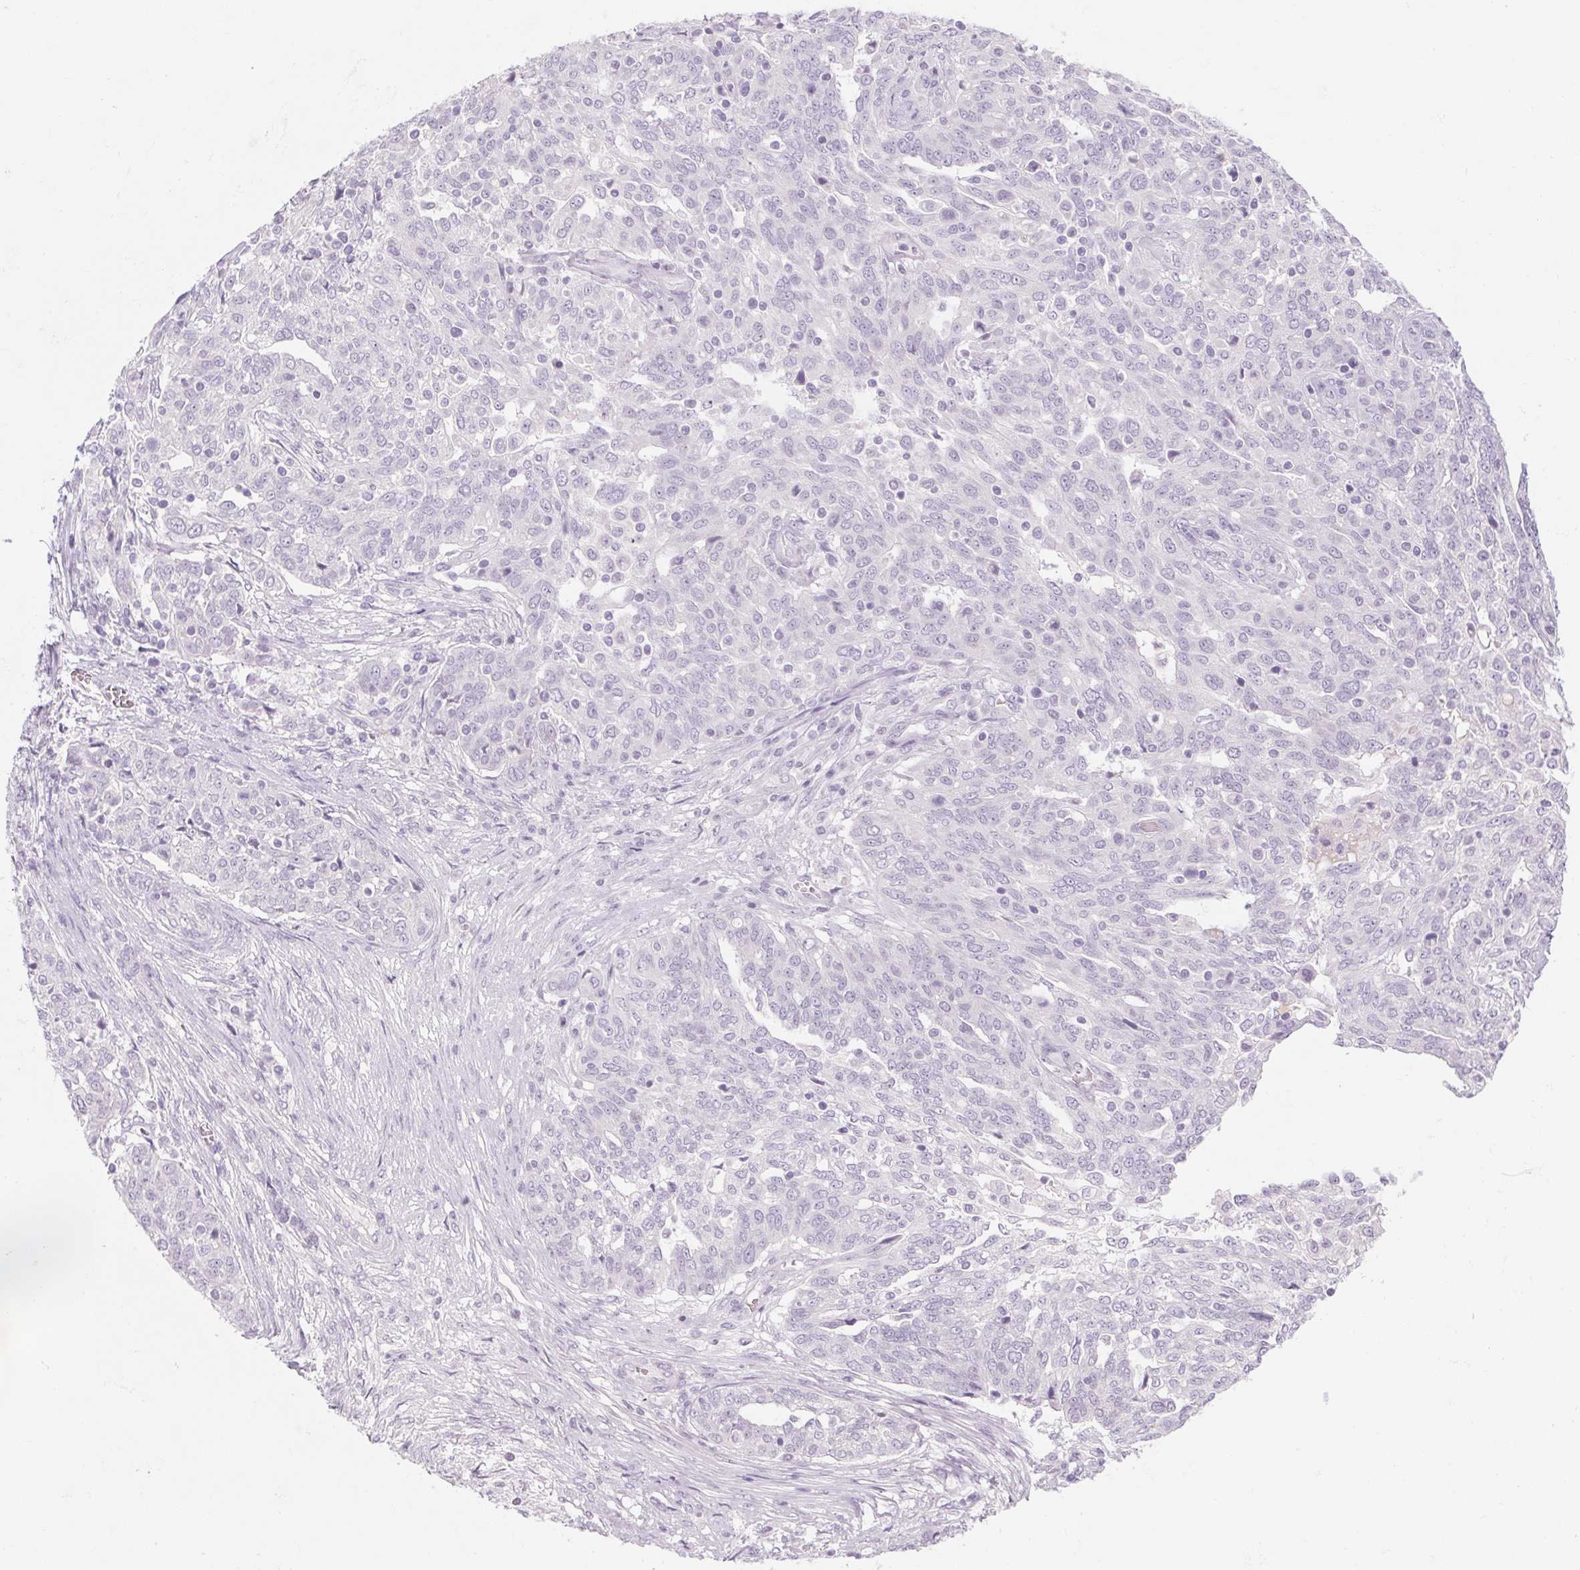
{"staining": {"intensity": "negative", "quantity": "none", "location": "none"}, "tissue": "ovarian cancer", "cell_type": "Tumor cells", "image_type": "cancer", "snomed": [{"axis": "morphology", "description": "Cystadenocarcinoma, serous, NOS"}, {"axis": "topography", "description": "Ovary"}], "caption": "Photomicrograph shows no protein staining in tumor cells of ovarian serous cystadenocarcinoma tissue. The staining is performed using DAB (3,3'-diaminobenzidine) brown chromogen with nuclei counter-stained in using hematoxylin.", "gene": "RPTN", "patient": {"sex": "female", "age": 67}}